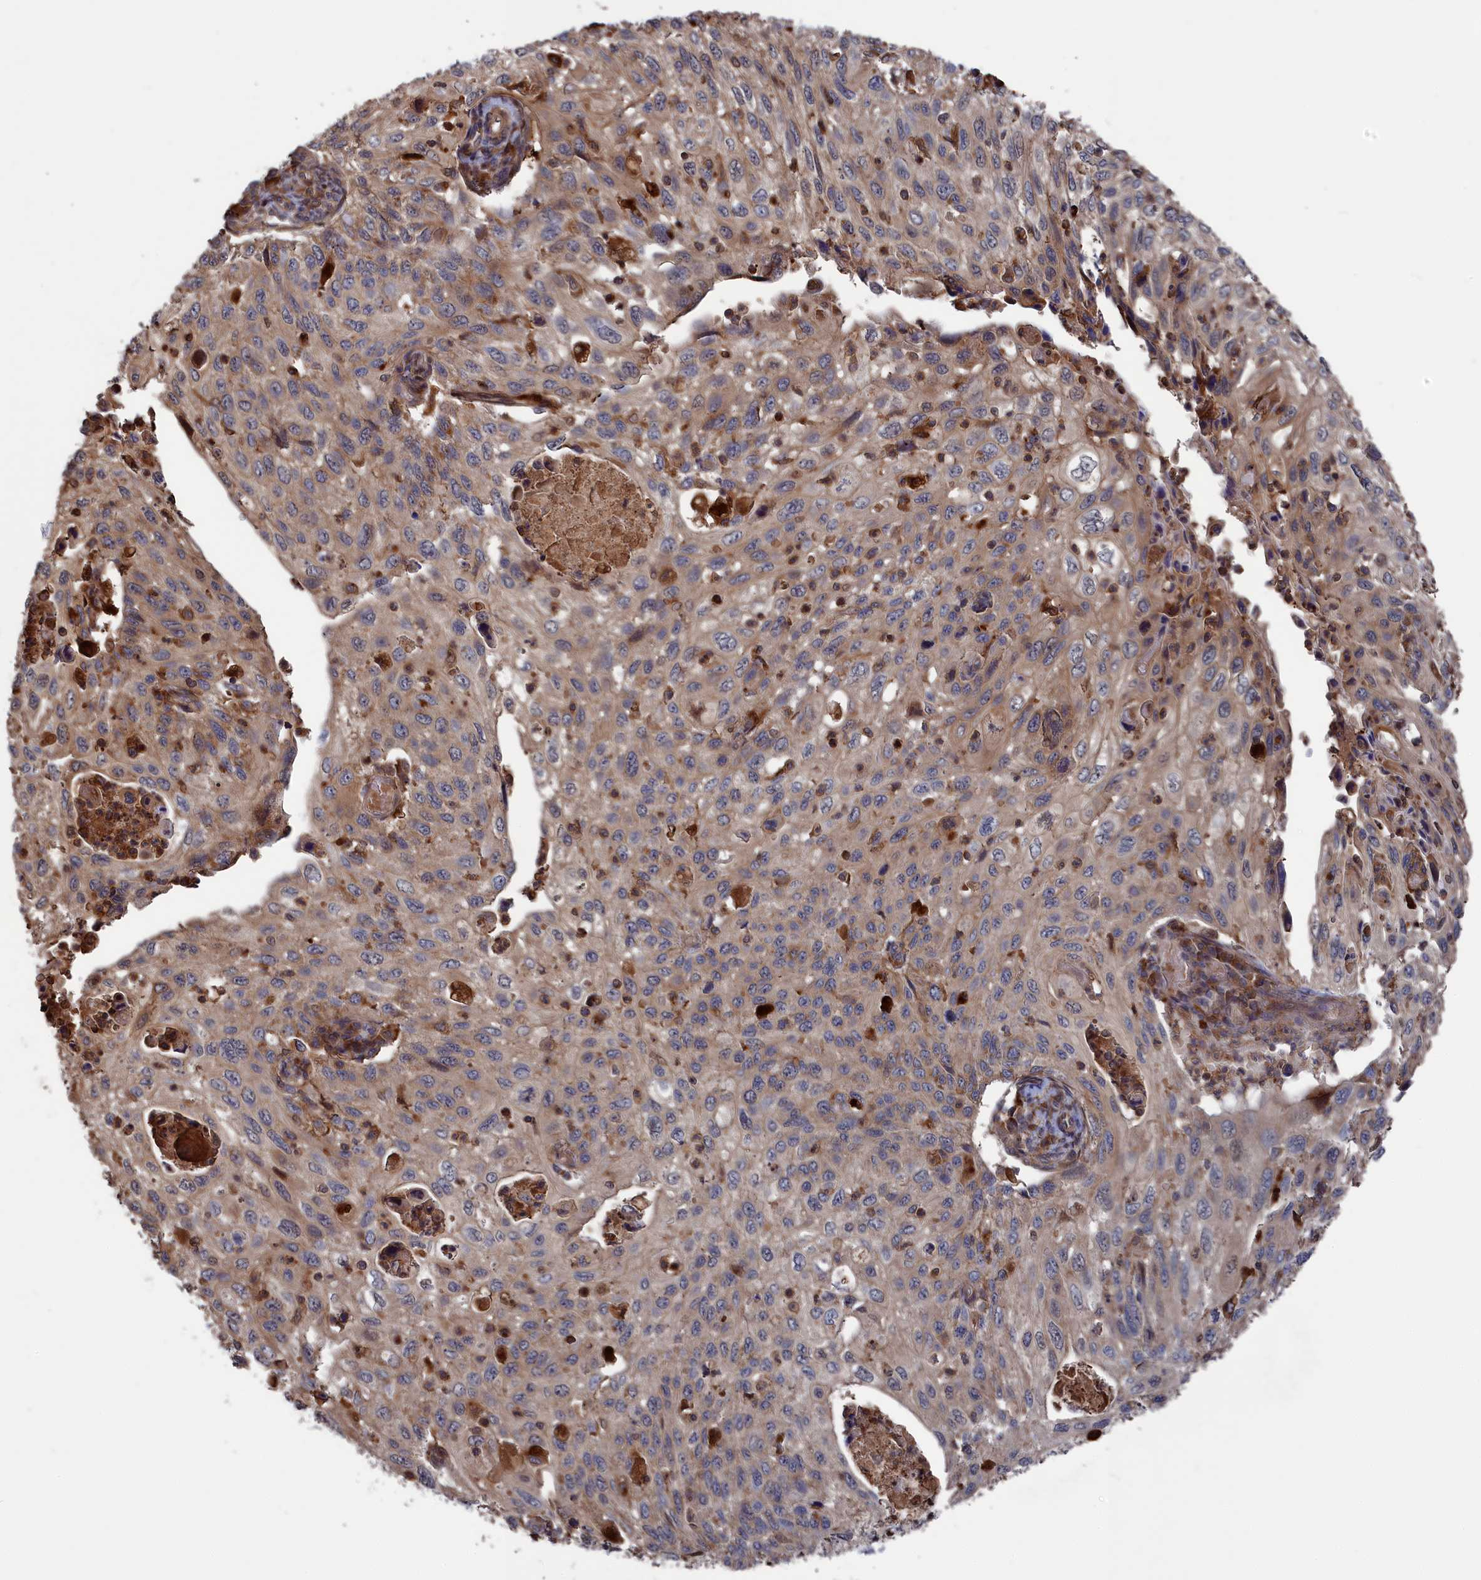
{"staining": {"intensity": "moderate", "quantity": "<25%", "location": "cytoplasmic/membranous"}, "tissue": "cervical cancer", "cell_type": "Tumor cells", "image_type": "cancer", "snomed": [{"axis": "morphology", "description": "Squamous cell carcinoma, NOS"}, {"axis": "topography", "description": "Cervix"}], "caption": "Tumor cells show low levels of moderate cytoplasmic/membranous staining in approximately <25% of cells in human squamous cell carcinoma (cervical).", "gene": "PLA2G15", "patient": {"sex": "female", "age": 70}}